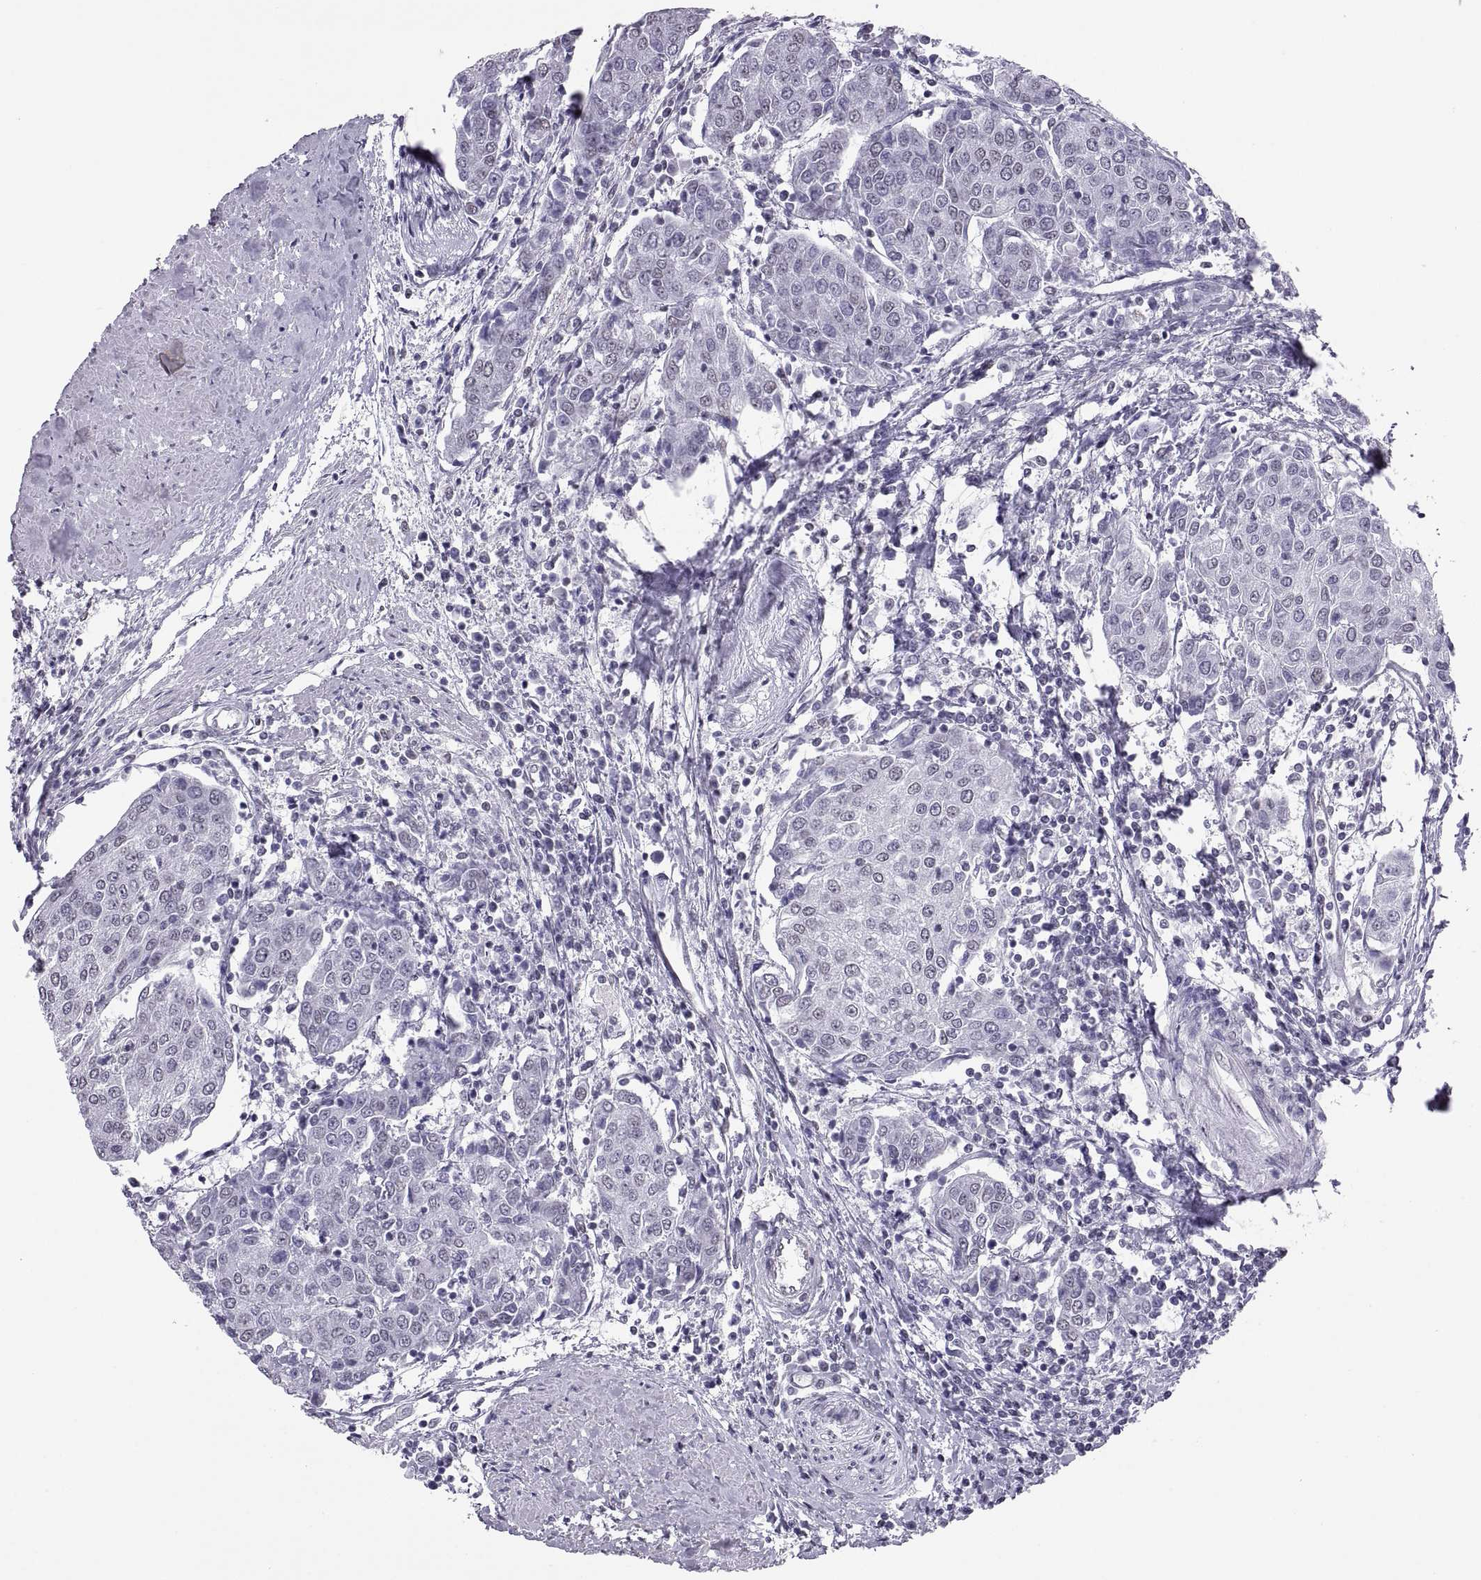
{"staining": {"intensity": "negative", "quantity": "none", "location": "none"}, "tissue": "urothelial cancer", "cell_type": "Tumor cells", "image_type": "cancer", "snomed": [{"axis": "morphology", "description": "Urothelial carcinoma, High grade"}, {"axis": "topography", "description": "Urinary bladder"}], "caption": "This is an immunohistochemistry histopathology image of human urothelial cancer. There is no staining in tumor cells.", "gene": "CARTPT", "patient": {"sex": "female", "age": 85}}